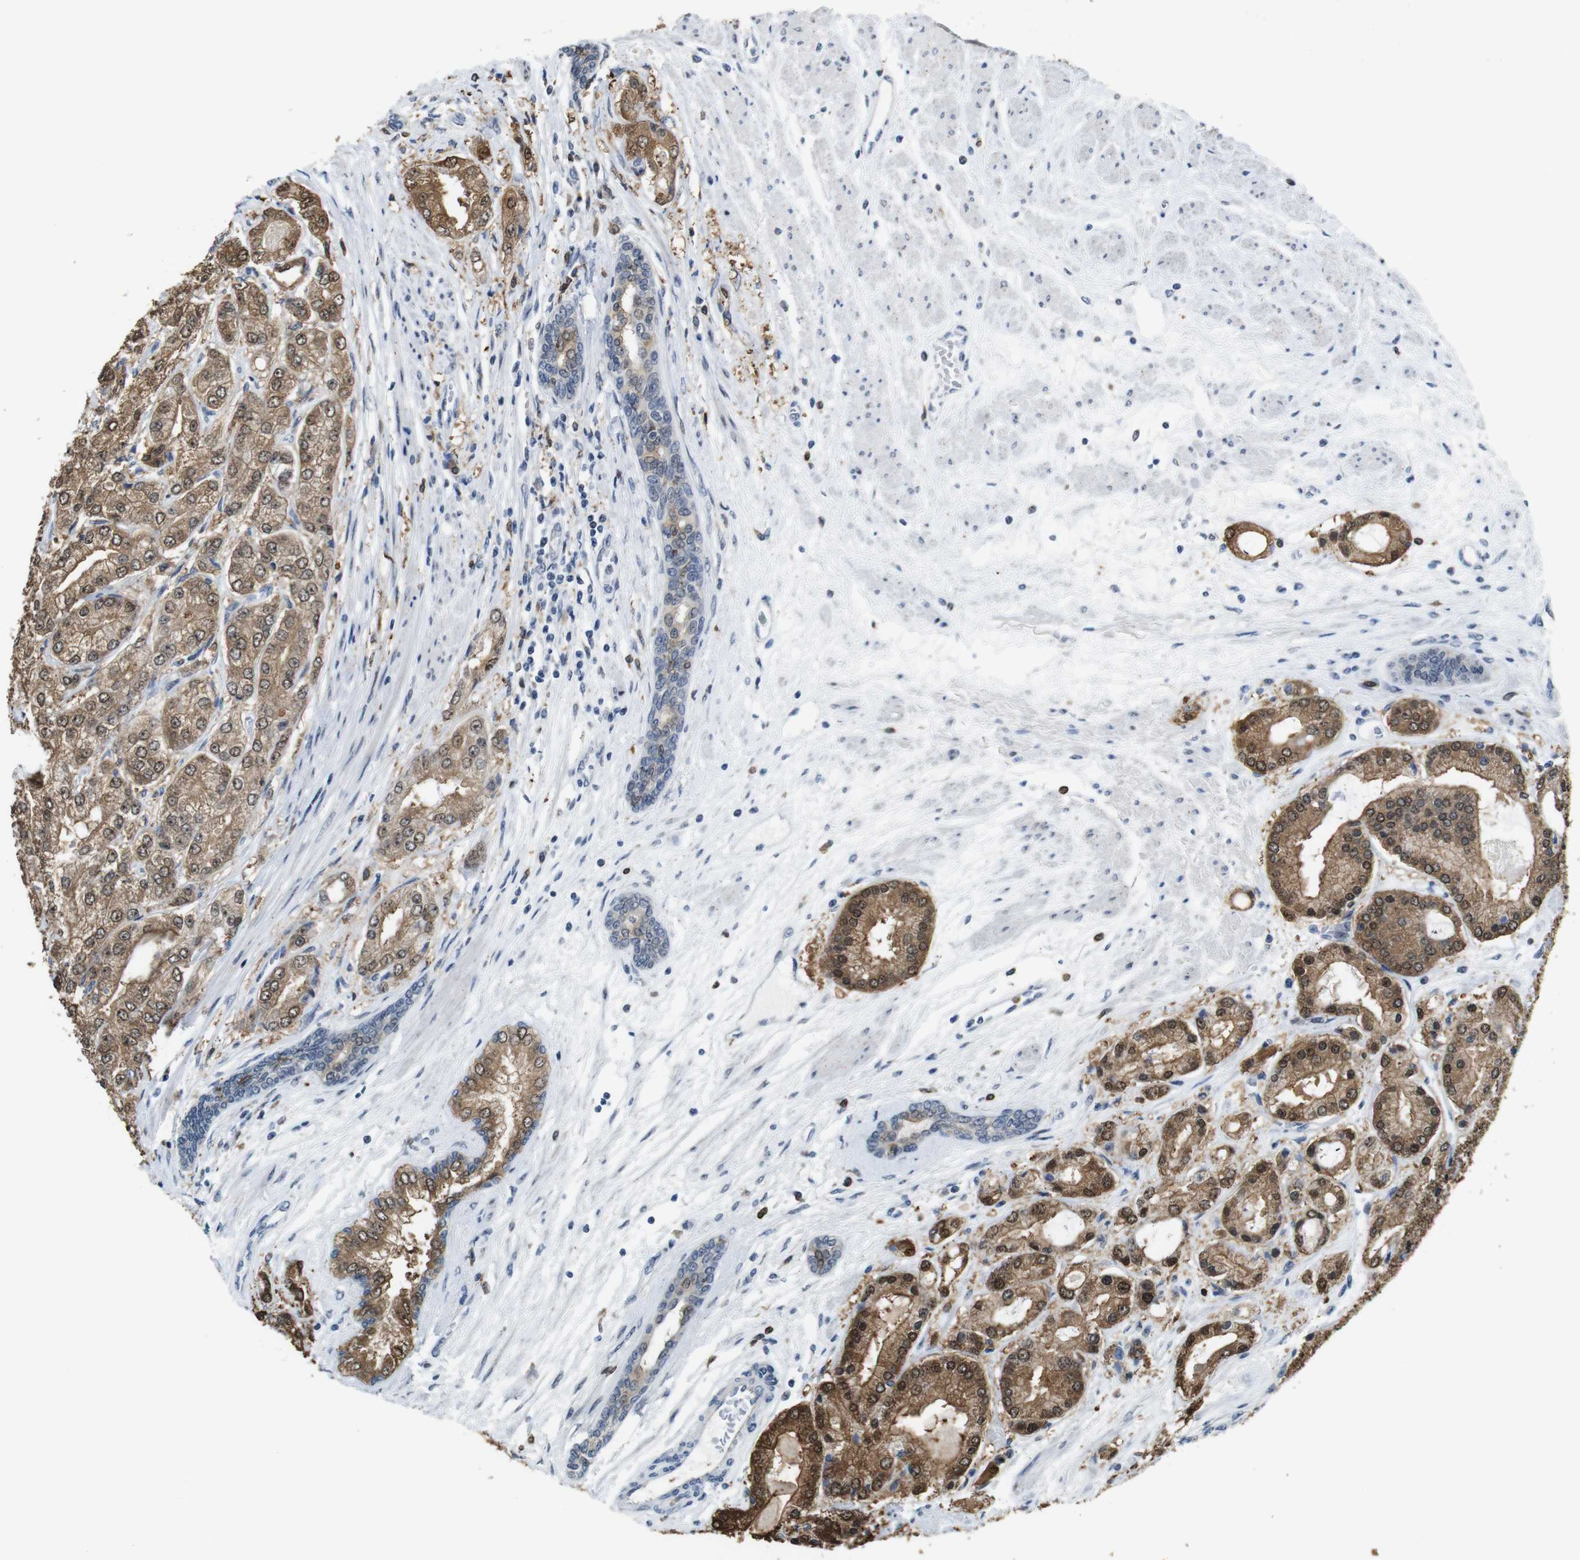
{"staining": {"intensity": "moderate", "quantity": ">75%", "location": "cytoplasmic/membranous,nuclear"}, "tissue": "prostate cancer", "cell_type": "Tumor cells", "image_type": "cancer", "snomed": [{"axis": "morphology", "description": "Adenocarcinoma, High grade"}, {"axis": "topography", "description": "Prostate"}], "caption": "Human adenocarcinoma (high-grade) (prostate) stained with a protein marker displays moderate staining in tumor cells.", "gene": "PNMA8A", "patient": {"sex": "male", "age": 59}}